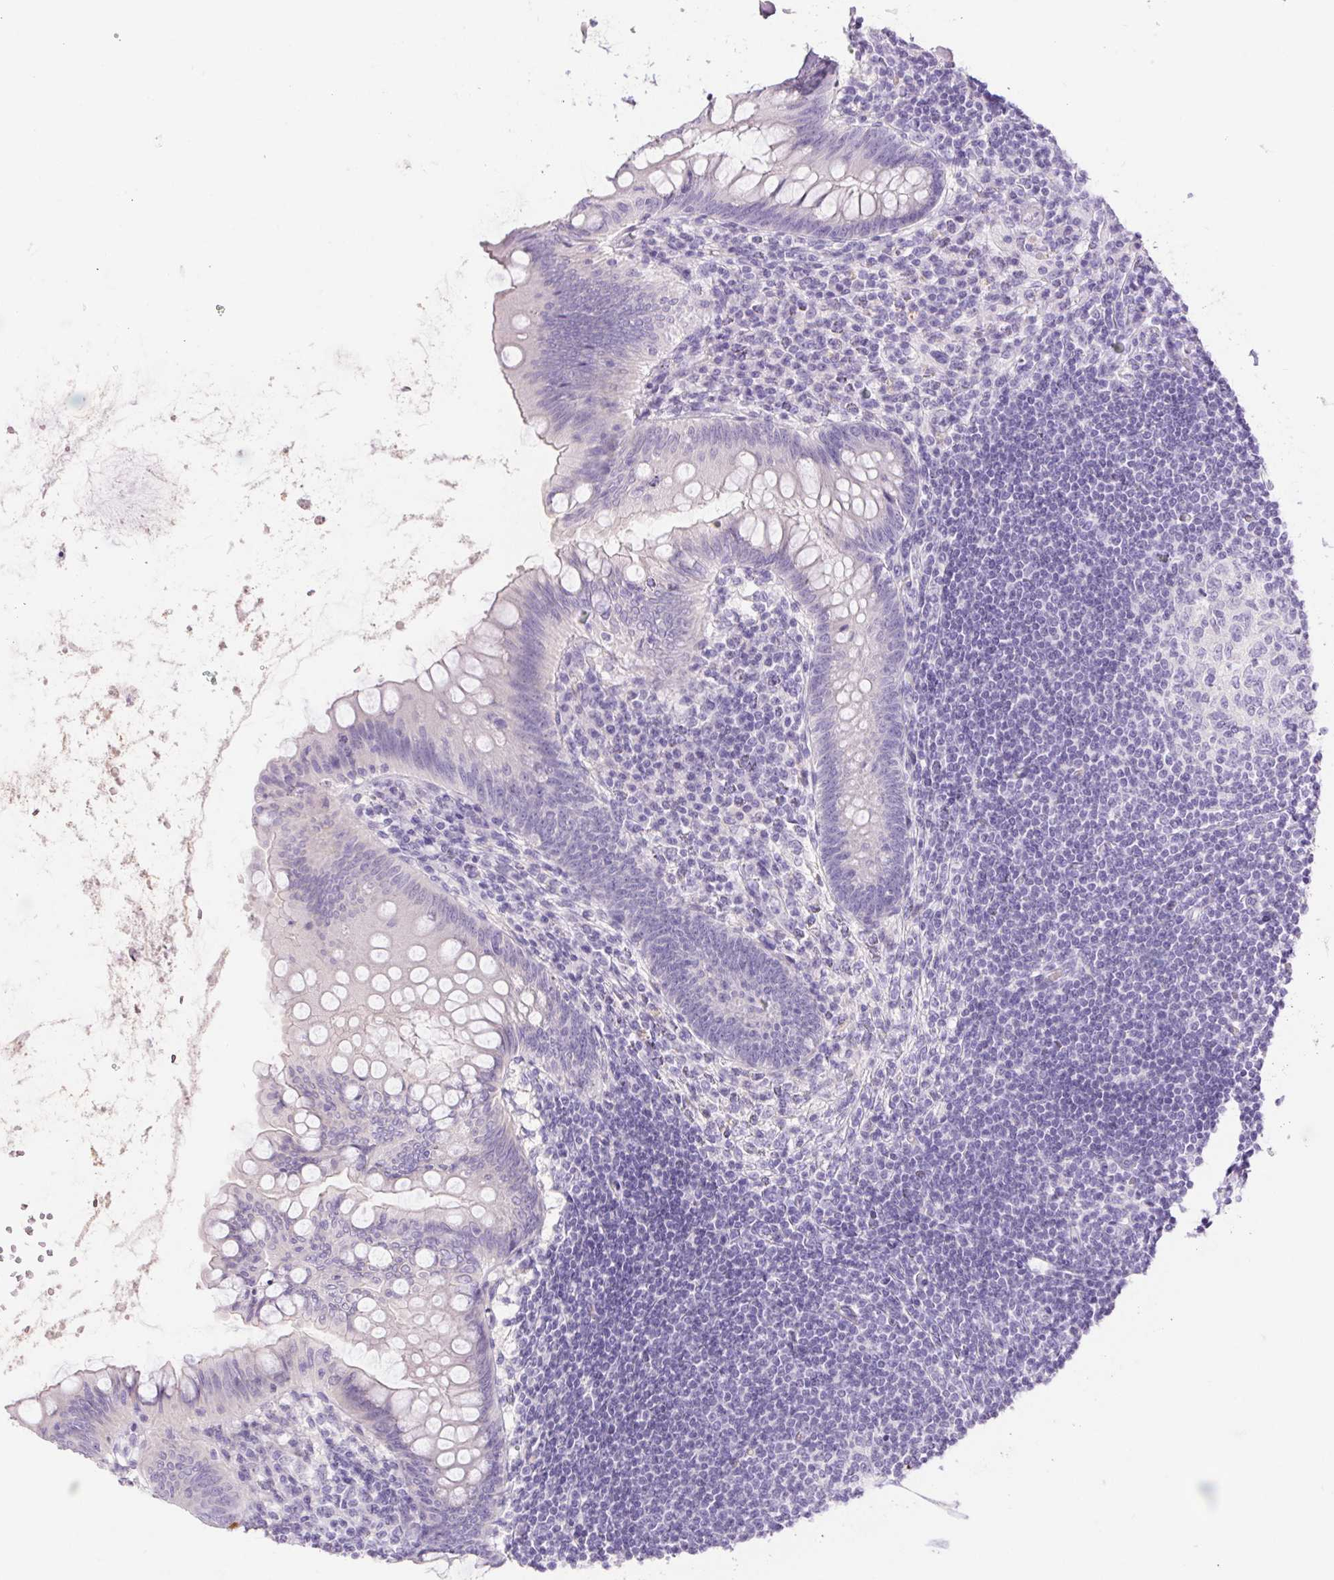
{"staining": {"intensity": "negative", "quantity": "none", "location": "none"}, "tissue": "appendix", "cell_type": "Glandular cells", "image_type": "normal", "snomed": [{"axis": "morphology", "description": "Normal tissue, NOS"}, {"axis": "topography", "description": "Appendix"}], "caption": "Glandular cells are negative for brown protein staining in benign appendix. (Stains: DAB immunohistochemistry (IHC) with hematoxylin counter stain, Microscopy: brightfield microscopy at high magnification).", "gene": "ERP27", "patient": {"sex": "female", "age": 57}}